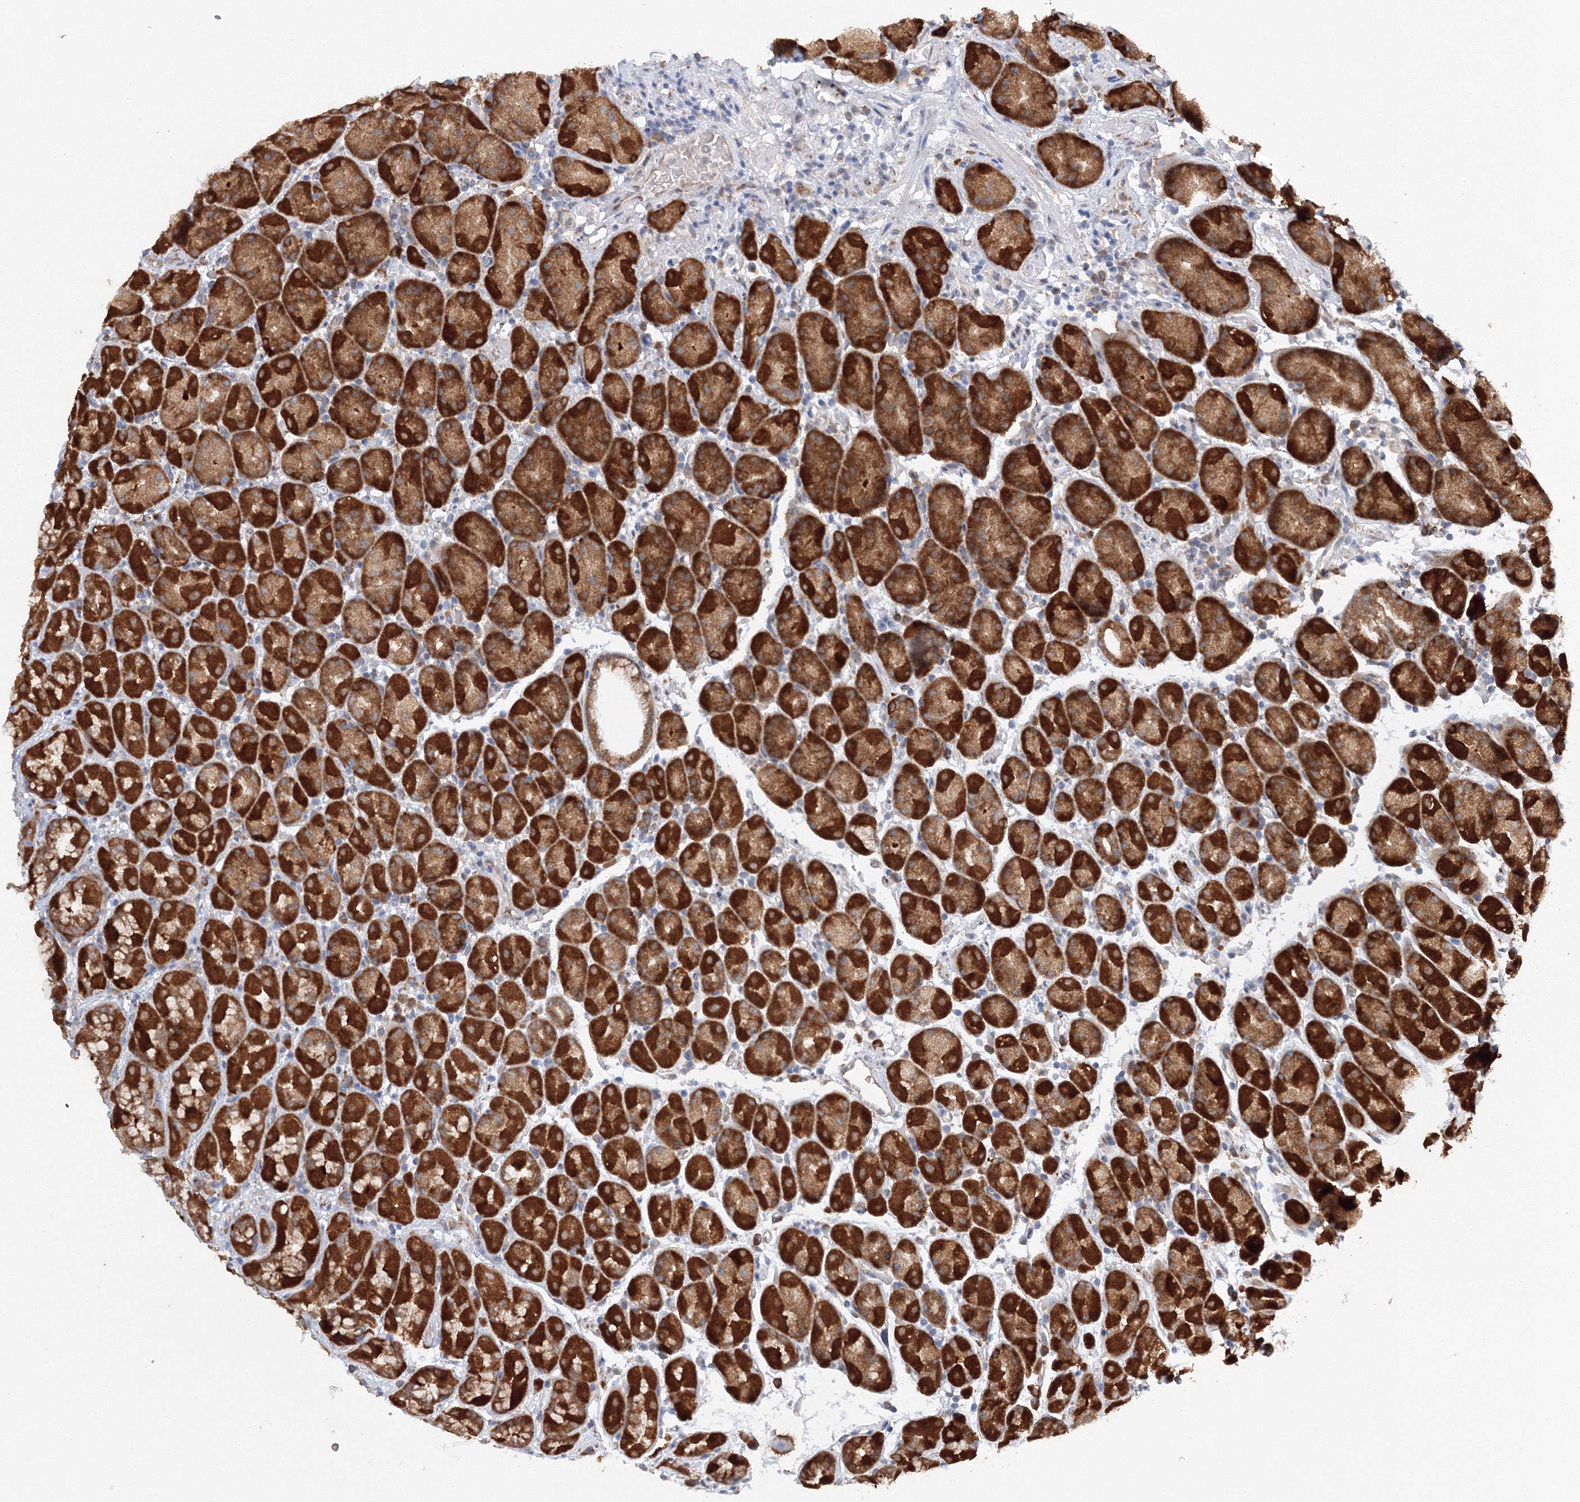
{"staining": {"intensity": "strong", "quantity": ">75%", "location": "cytoplasmic/membranous"}, "tissue": "stomach", "cell_type": "Glandular cells", "image_type": "normal", "snomed": [{"axis": "morphology", "description": "Normal tissue, NOS"}, {"axis": "topography", "description": "Stomach, upper"}], "caption": "Protein staining of benign stomach displays strong cytoplasmic/membranous positivity in about >75% of glandular cells. (DAB (3,3'-diaminobenzidine) IHC, brown staining for protein, blue staining for nuclei).", "gene": "DIS3L2", "patient": {"sex": "male", "age": 68}}